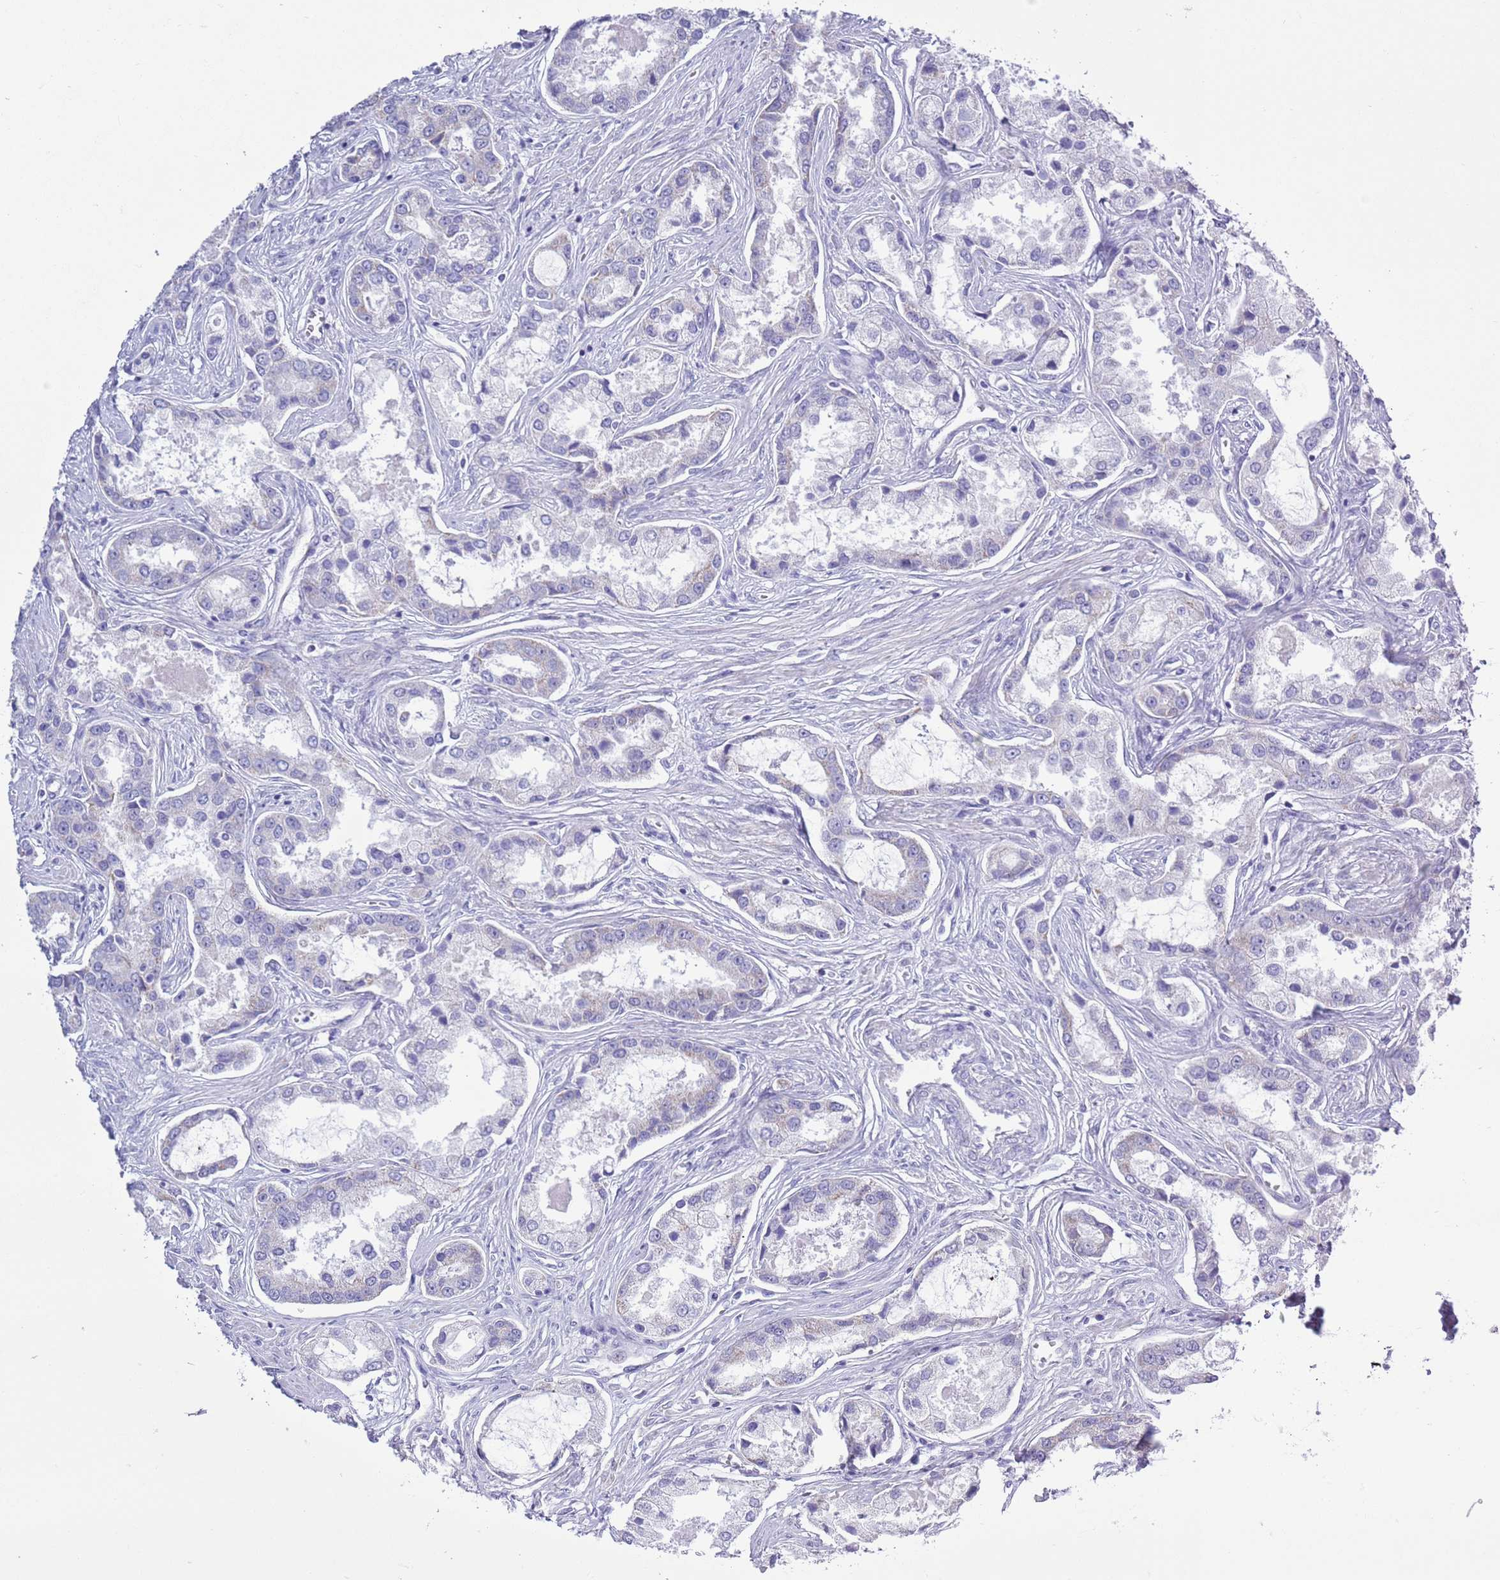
{"staining": {"intensity": "negative", "quantity": "none", "location": "none"}, "tissue": "prostate cancer", "cell_type": "Tumor cells", "image_type": "cancer", "snomed": [{"axis": "morphology", "description": "Adenocarcinoma, Low grade"}, {"axis": "topography", "description": "Prostate"}], "caption": "Immunohistochemistry (IHC) image of neoplastic tissue: human prostate cancer (low-grade adenocarcinoma) stained with DAB exhibits no significant protein expression in tumor cells. (DAB IHC visualized using brightfield microscopy, high magnification).", "gene": "MOCOS", "patient": {"sex": "male", "age": 68}}